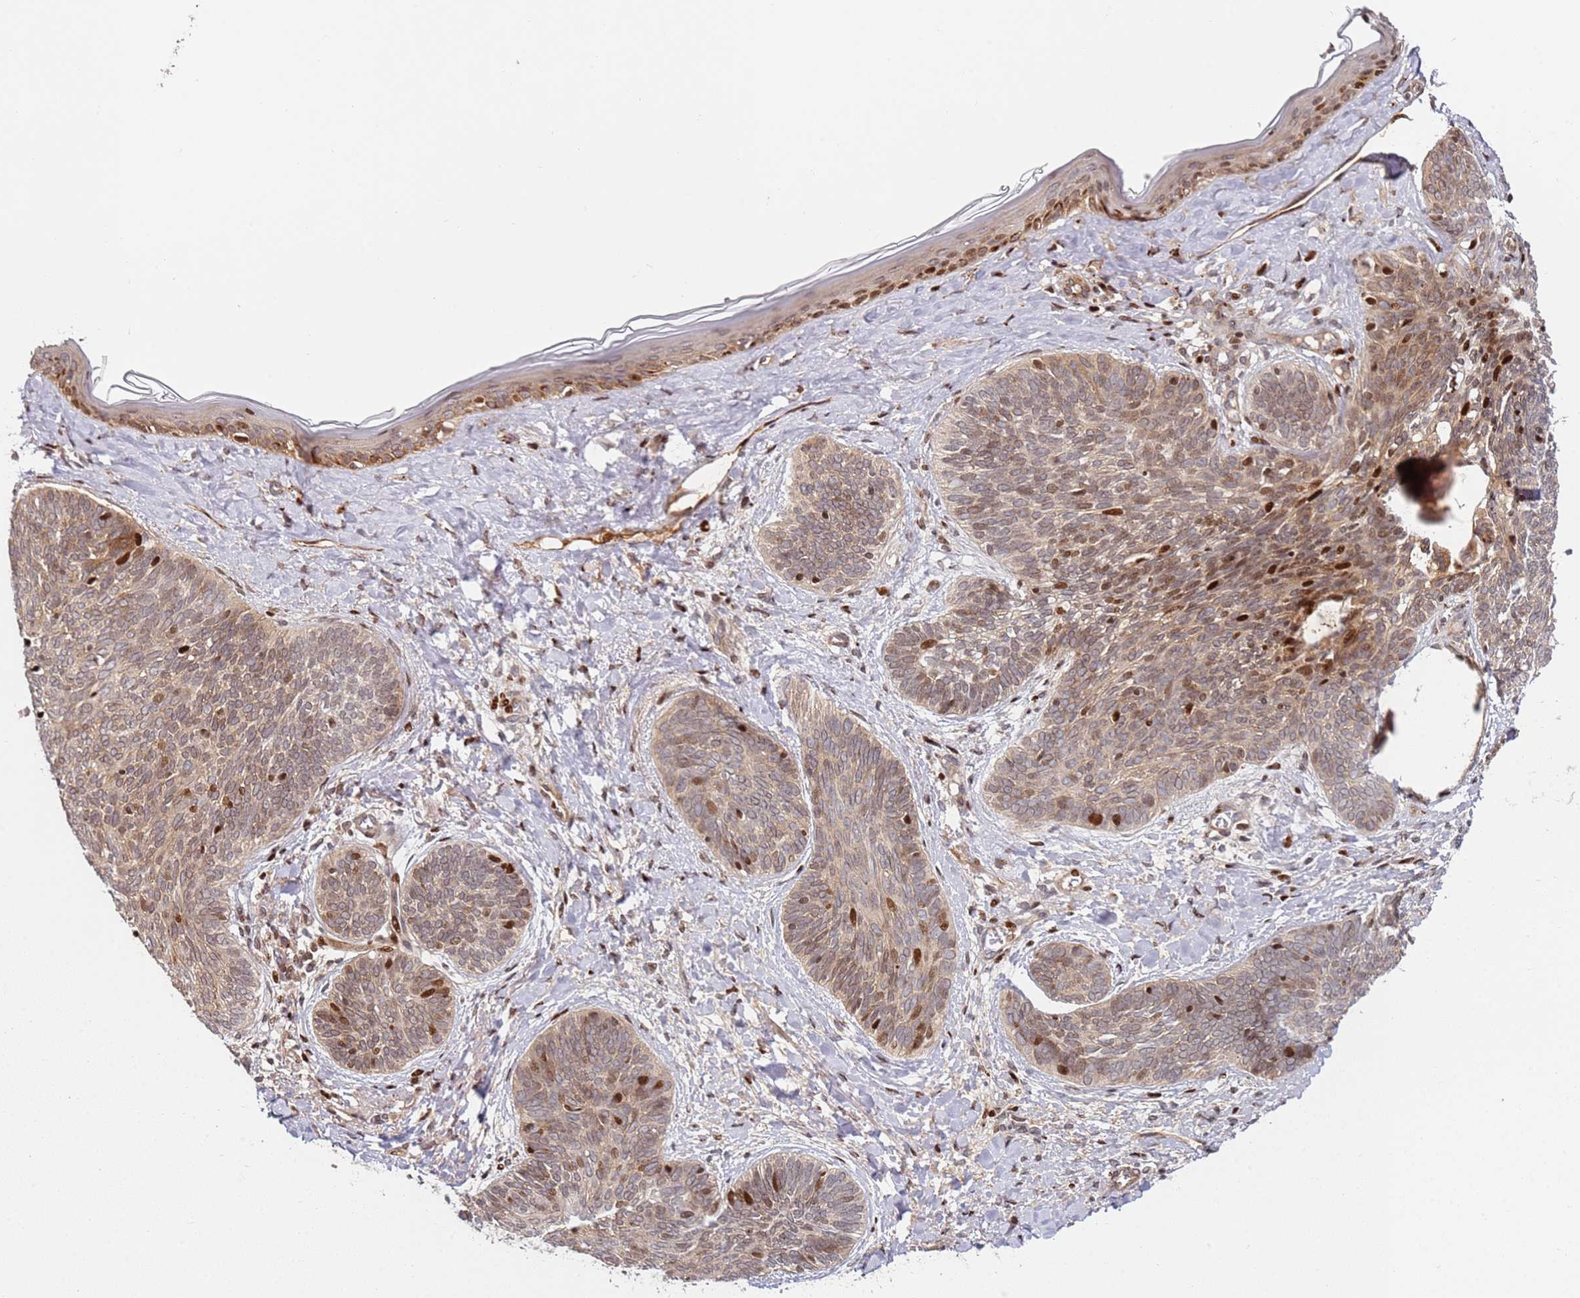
{"staining": {"intensity": "moderate", "quantity": ">75%", "location": "cytoplasmic/membranous,nuclear"}, "tissue": "skin cancer", "cell_type": "Tumor cells", "image_type": "cancer", "snomed": [{"axis": "morphology", "description": "Basal cell carcinoma"}, {"axis": "topography", "description": "Skin"}], "caption": "This is an image of immunohistochemistry staining of basal cell carcinoma (skin), which shows moderate staining in the cytoplasmic/membranous and nuclear of tumor cells.", "gene": "TMEM233", "patient": {"sex": "female", "age": 81}}